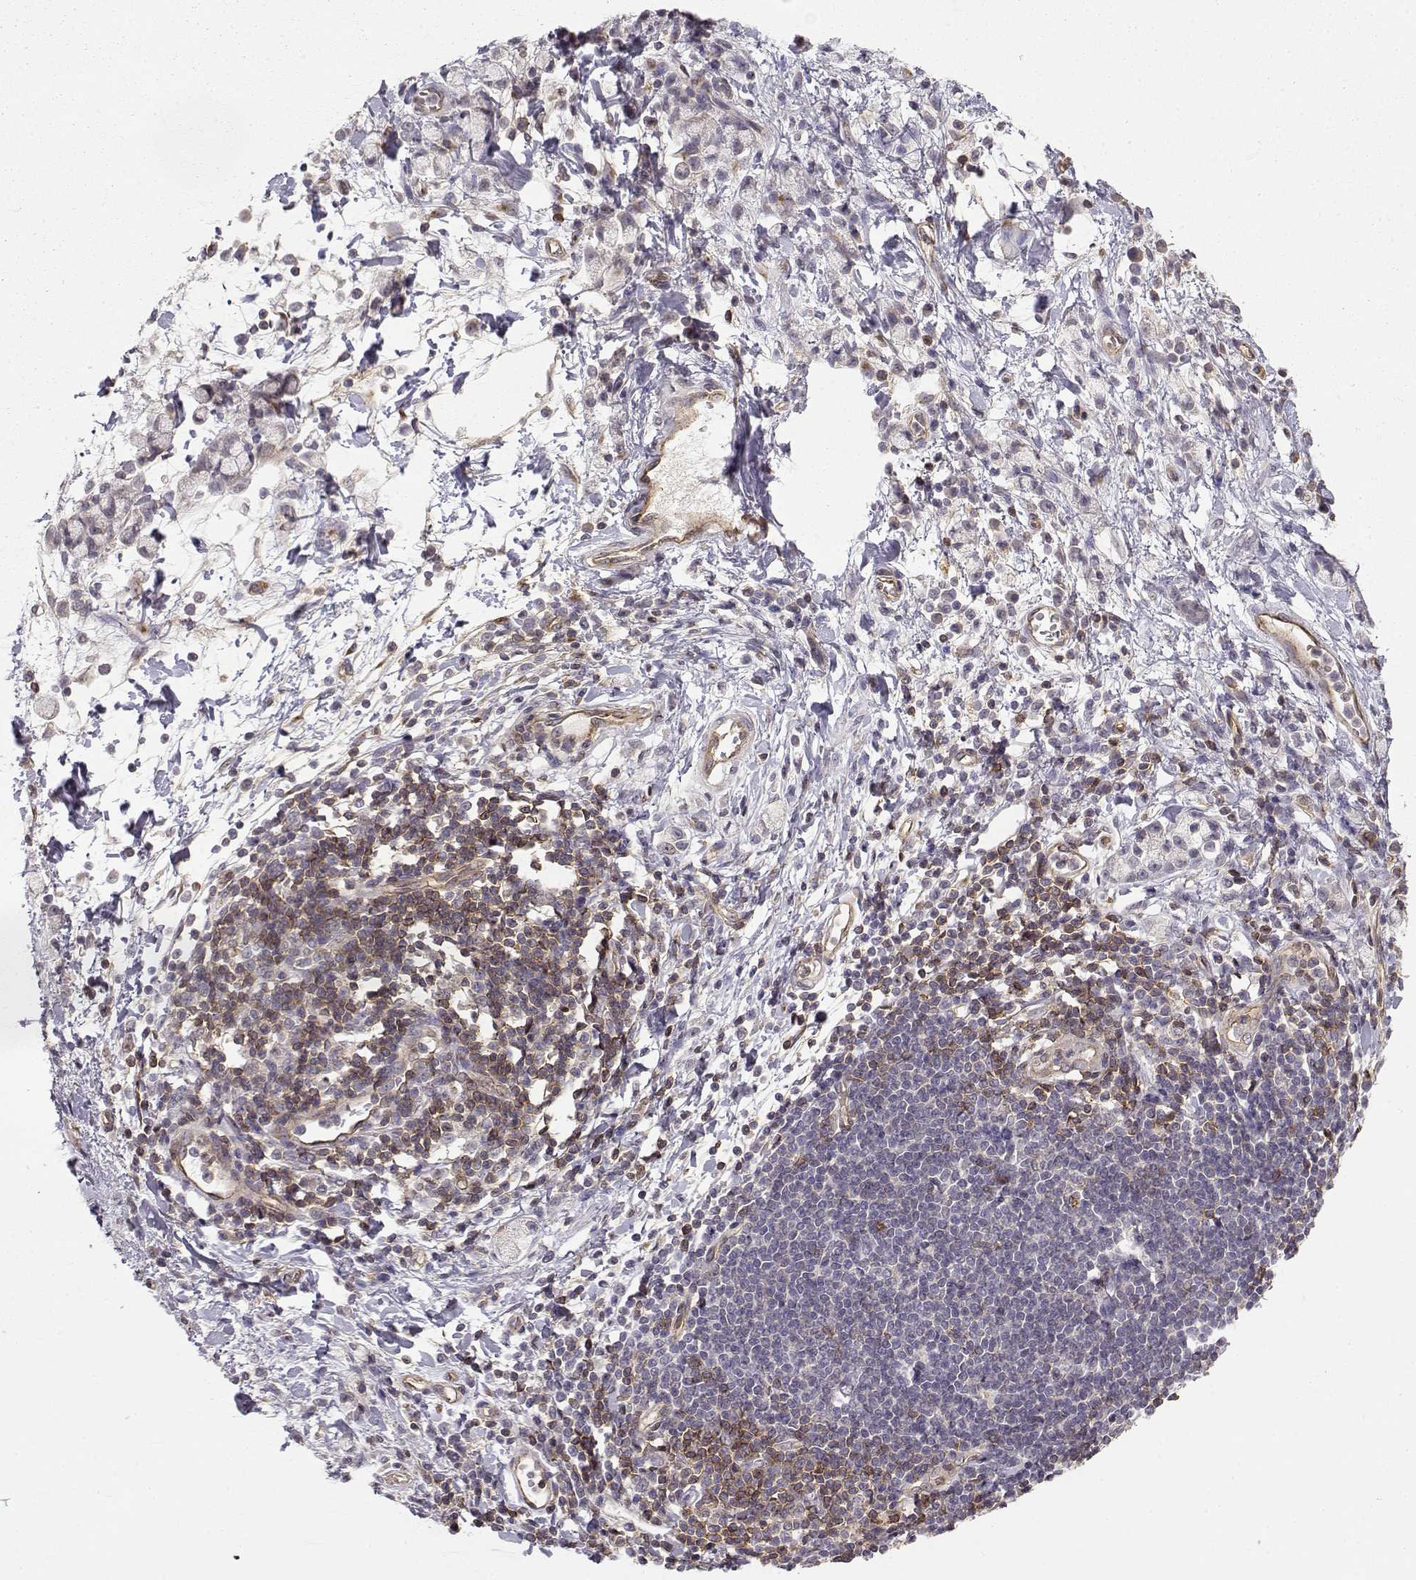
{"staining": {"intensity": "negative", "quantity": "none", "location": "none"}, "tissue": "stomach cancer", "cell_type": "Tumor cells", "image_type": "cancer", "snomed": [{"axis": "morphology", "description": "Adenocarcinoma, NOS"}, {"axis": "topography", "description": "Stomach"}], "caption": "Immunohistochemistry image of human stomach cancer (adenocarcinoma) stained for a protein (brown), which displays no positivity in tumor cells.", "gene": "IFITM1", "patient": {"sex": "male", "age": 58}}